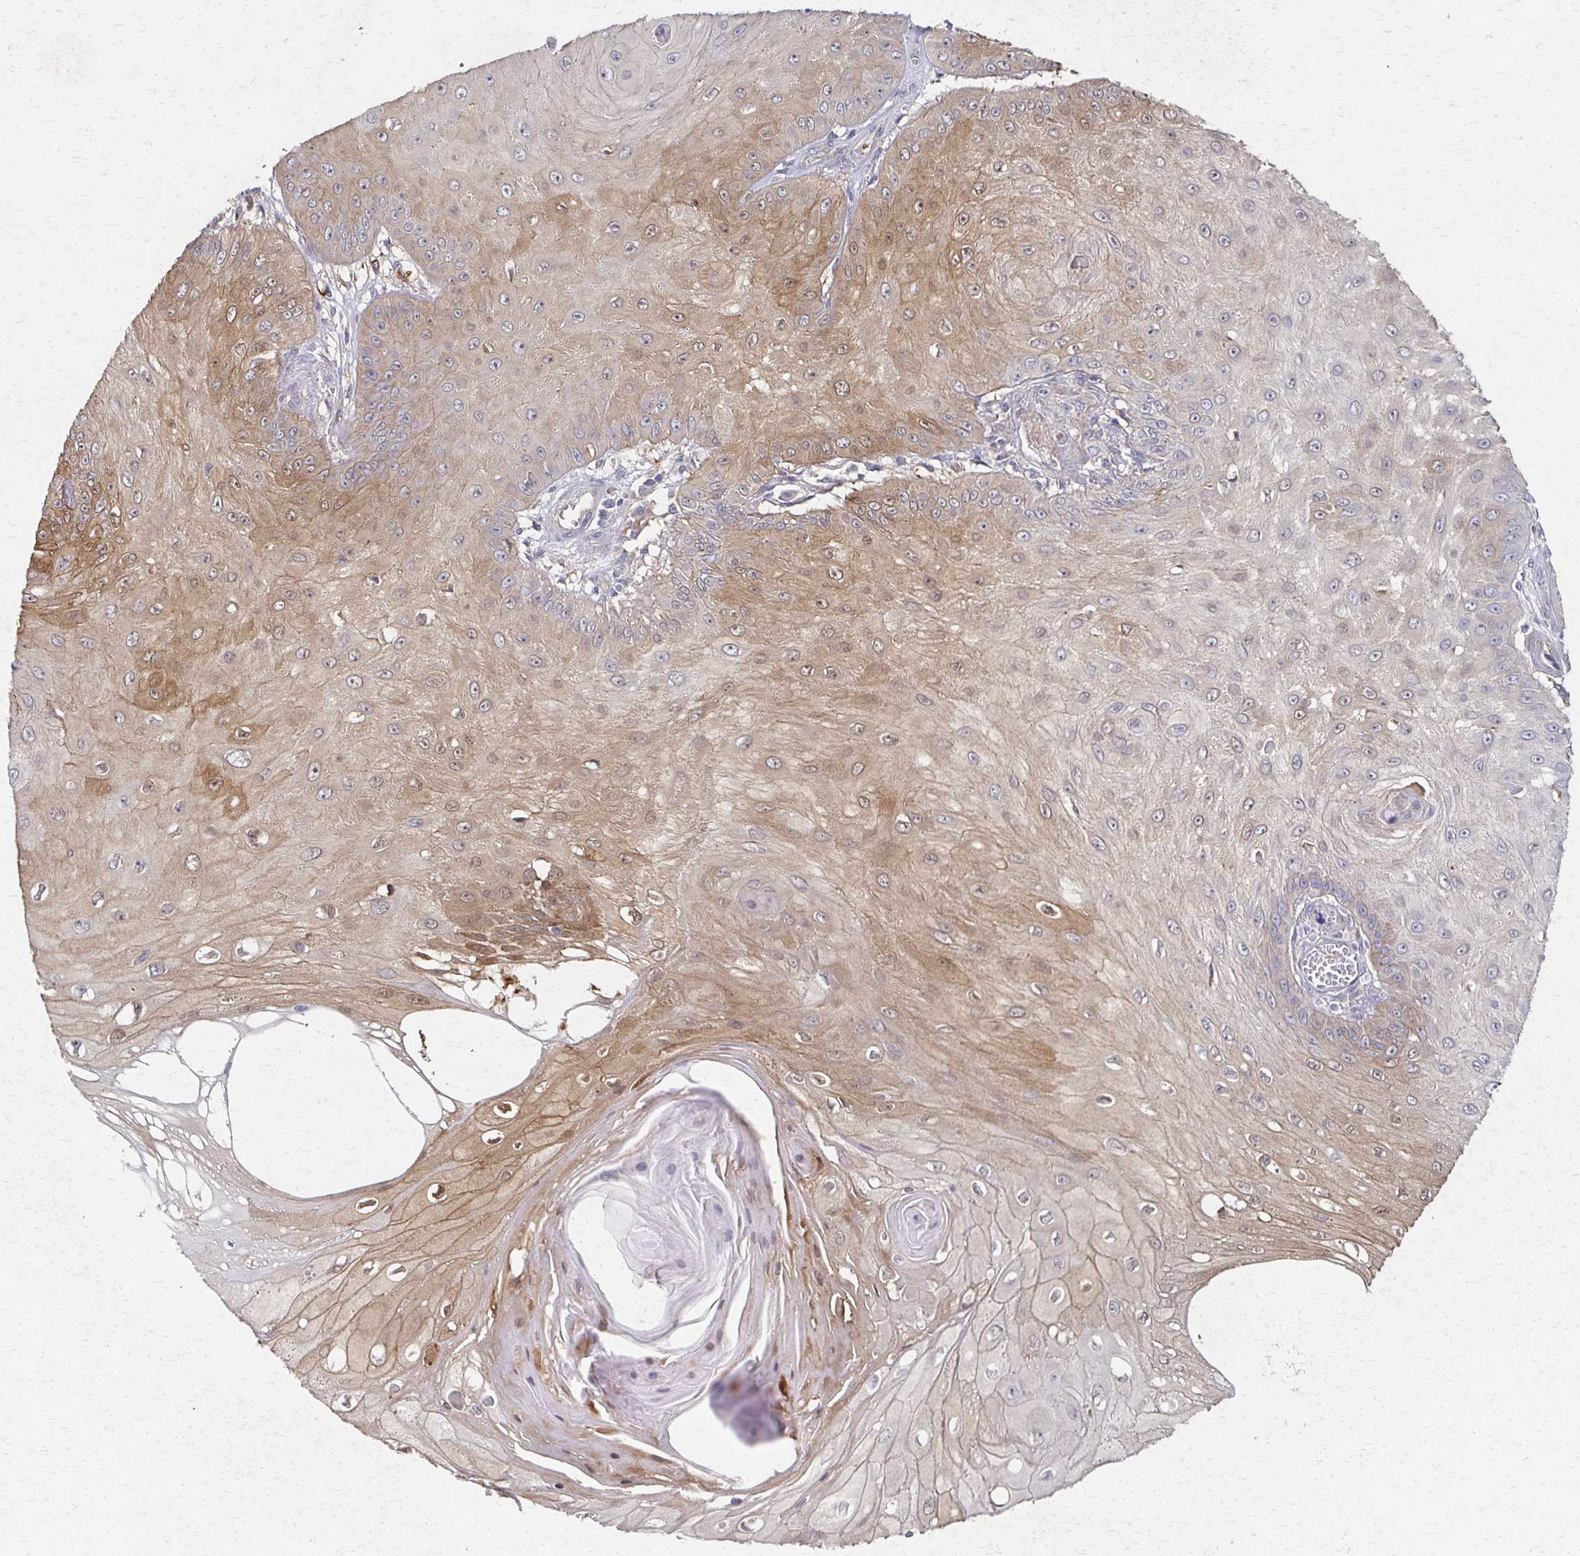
{"staining": {"intensity": "moderate", "quantity": "25%-75%", "location": "cytoplasmic/membranous"}, "tissue": "skin cancer", "cell_type": "Tumor cells", "image_type": "cancer", "snomed": [{"axis": "morphology", "description": "Squamous cell carcinoma, NOS"}, {"axis": "topography", "description": "Skin"}], "caption": "Protein expression by immunohistochemistry demonstrates moderate cytoplasmic/membranous expression in about 25%-75% of tumor cells in squamous cell carcinoma (skin).", "gene": "EOLA2", "patient": {"sex": "male", "age": 70}}